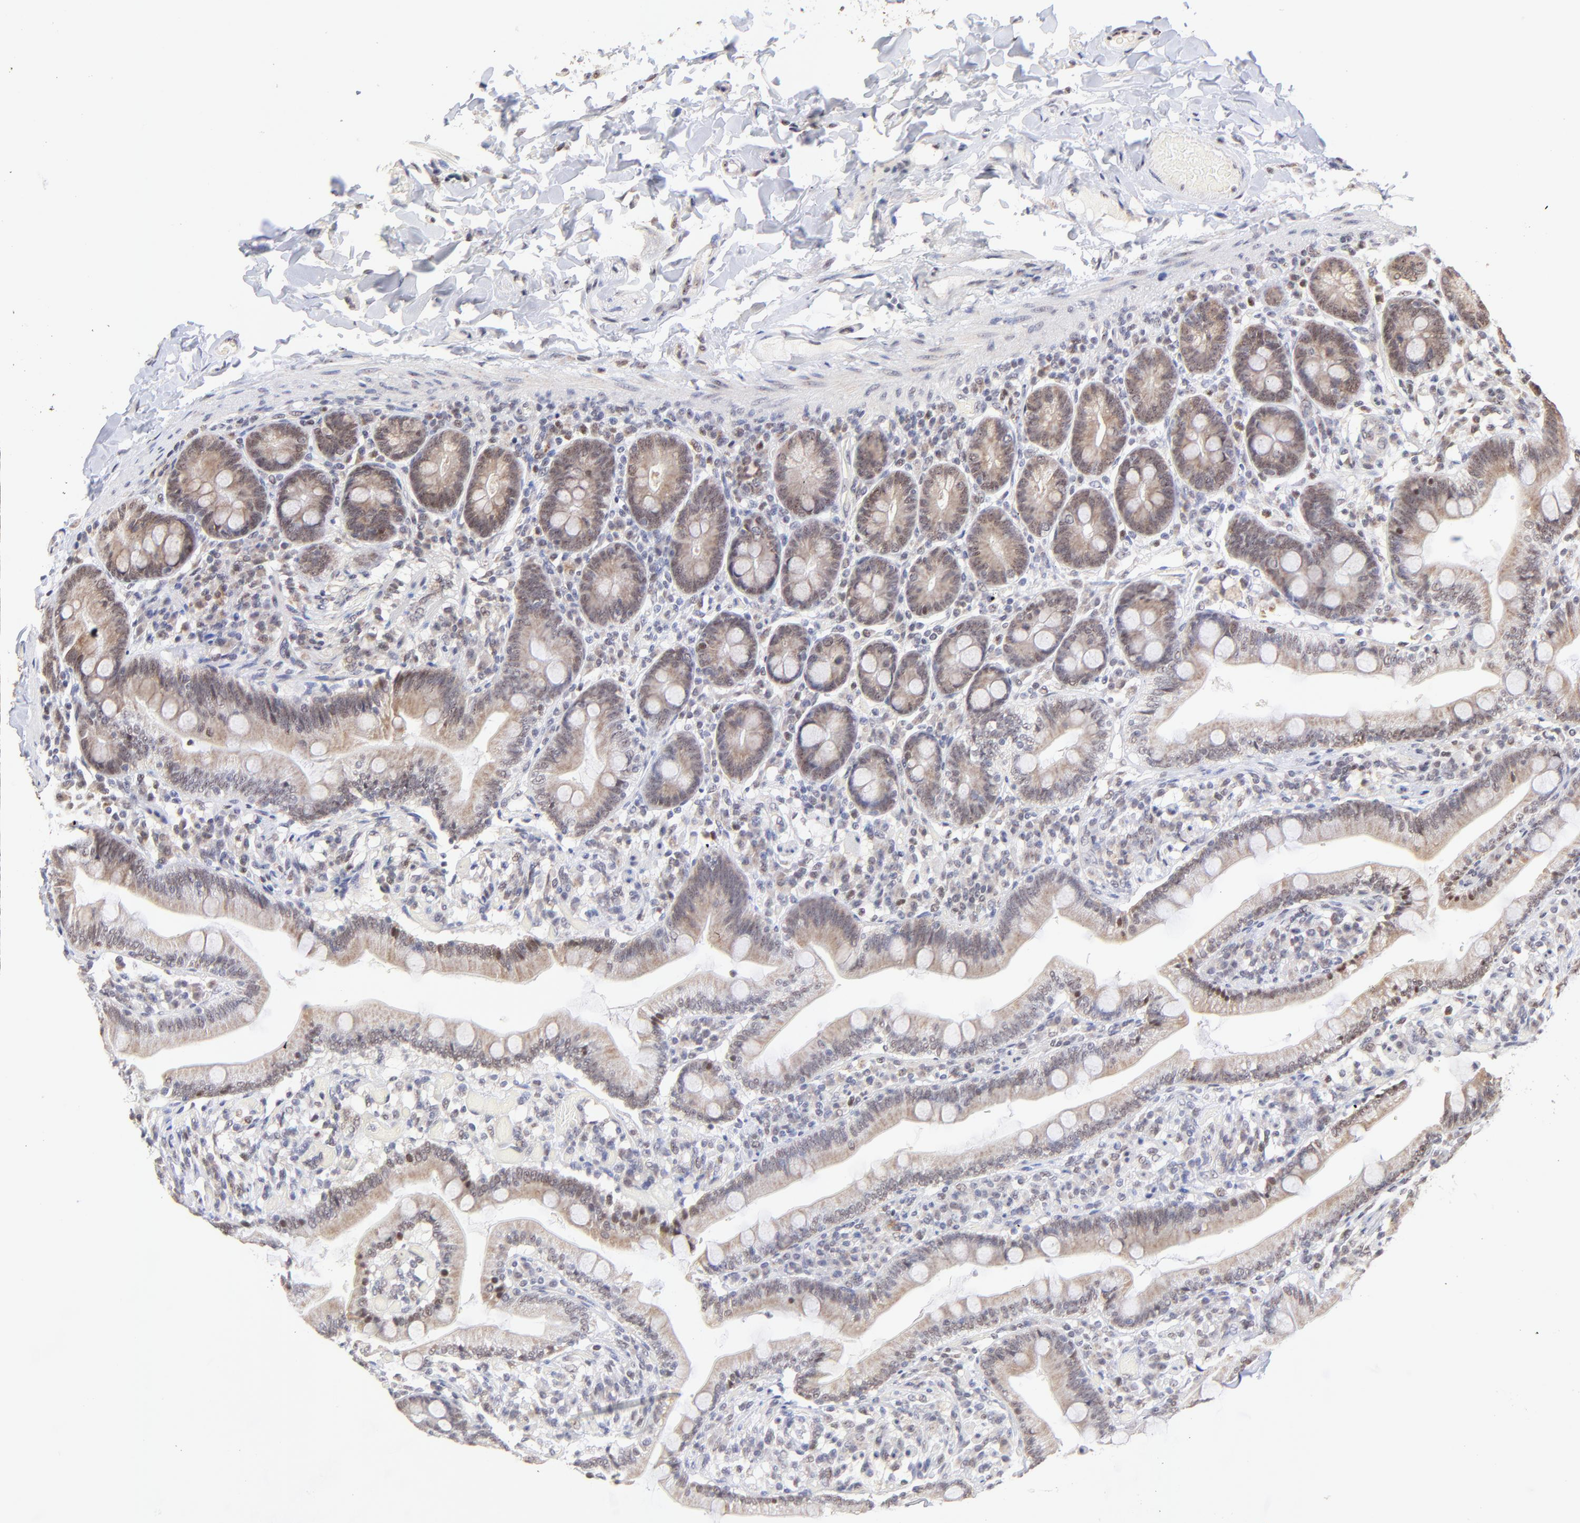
{"staining": {"intensity": "weak", "quantity": ">75%", "location": "cytoplasmic/membranous,nuclear"}, "tissue": "duodenum", "cell_type": "Glandular cells", "image_type": "normal", "snomed": [{"axis": "morphology", "description": "Normal tissue, NOS"}, {"axis": "topography", "description": "Duodenum"}], "caption": "Glandular cells display weak cytoplasmic/membranous,nuclear staining in about >75% of cells in benign duodenum. (Stains: DAB (3,3'-diaminobenzidine) in brown, nuclei in blue, Microscopy: brightfield microscopy at high magnification).", "gene": "ZNF670", "patient": {"sex": "male", "age": 66}}